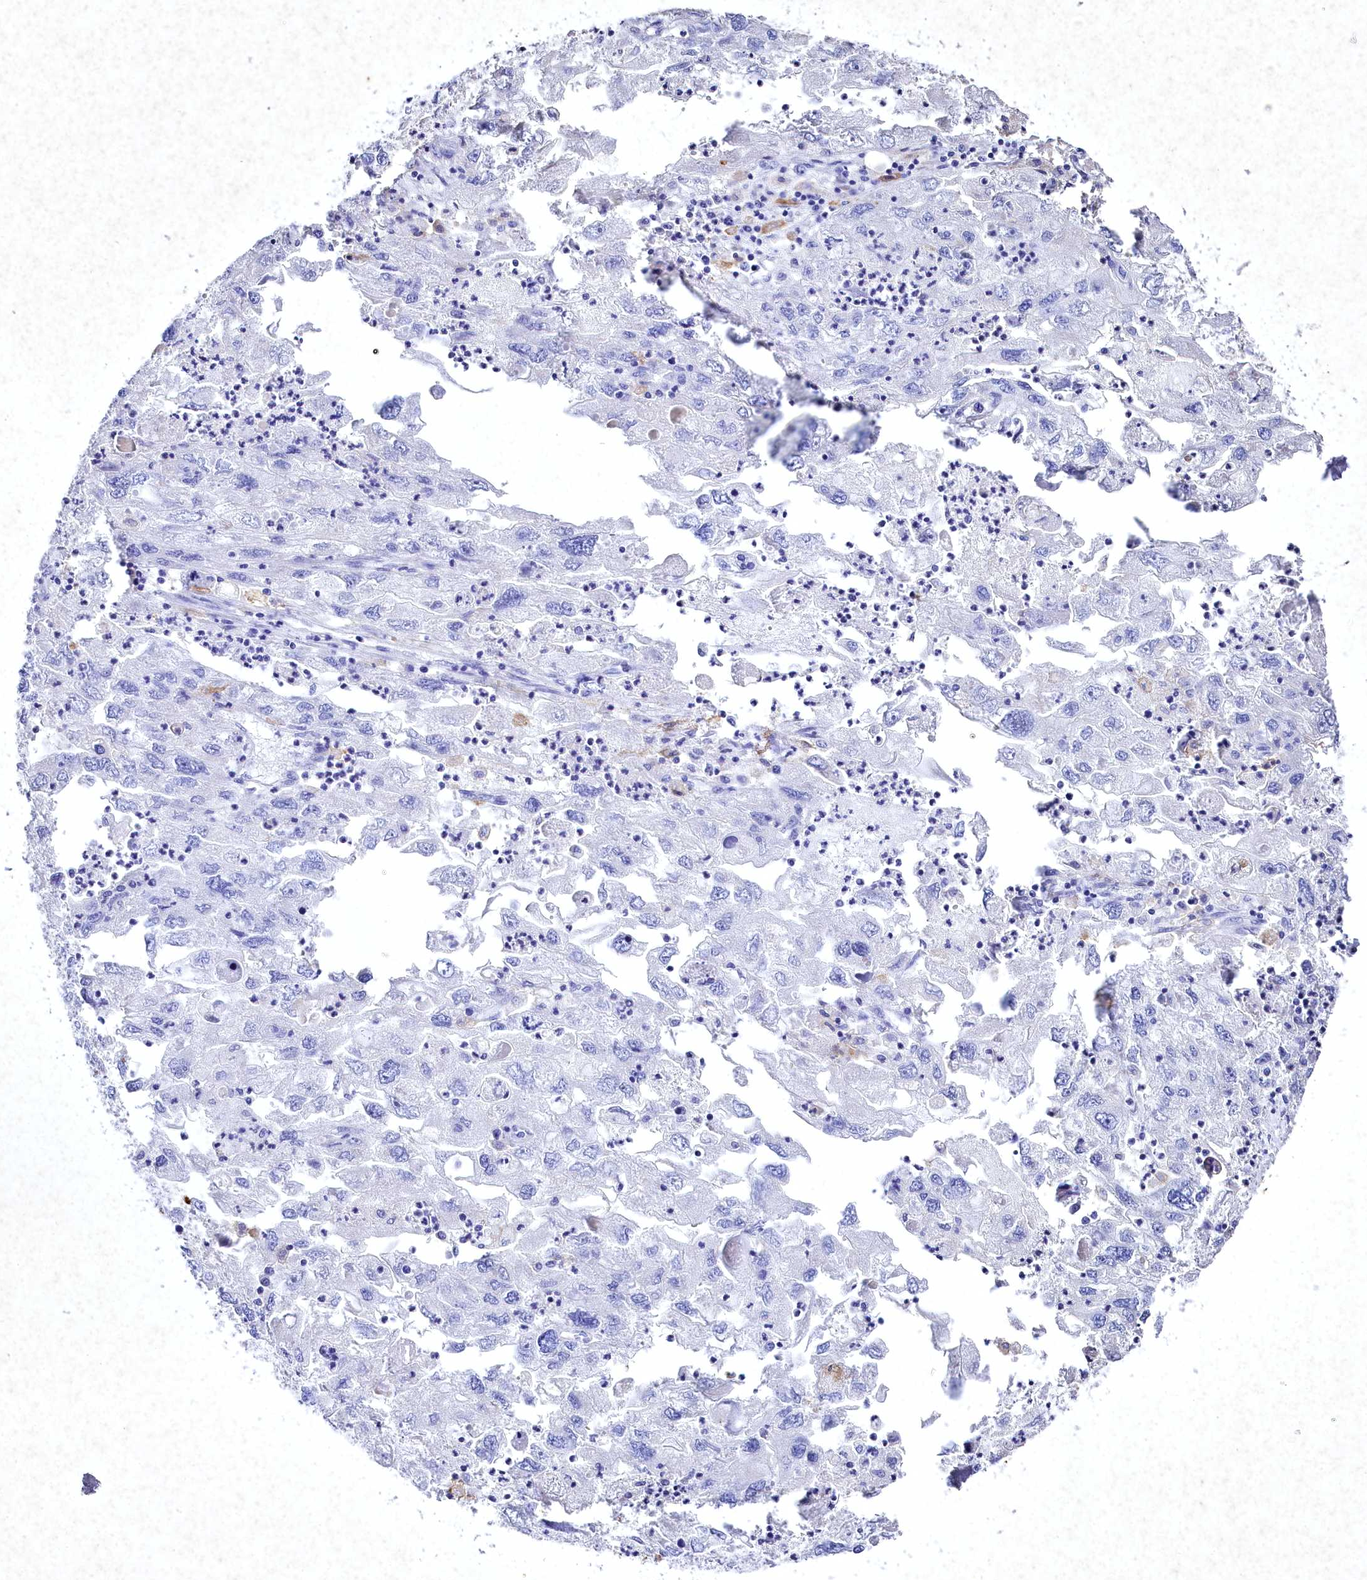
{"staining": {"intensity": "negative", "quantity": "none", "location": "none"}, "tissue": "endometrial cancer", "cell_type": "Tumor cells", "image_type": "cancer", "snomed": [{"axis": "morphology", "description": "Adenocarcinoma, NOS"}, {"axis": "topography", "description": "Endometrium"}], "caption": "Immunohistochemistry (IHC) micrograph of human endometrial cancer stained for a protein (brown), which demonstrates no positivity in tumor cells. (DAB (3,3'-diaminobenzidine) immunohistochemistry (IHC) with hematoxylin counter stain).", "gene": "CLEC4M", "patient": {"sex": "female", "age": 49}}